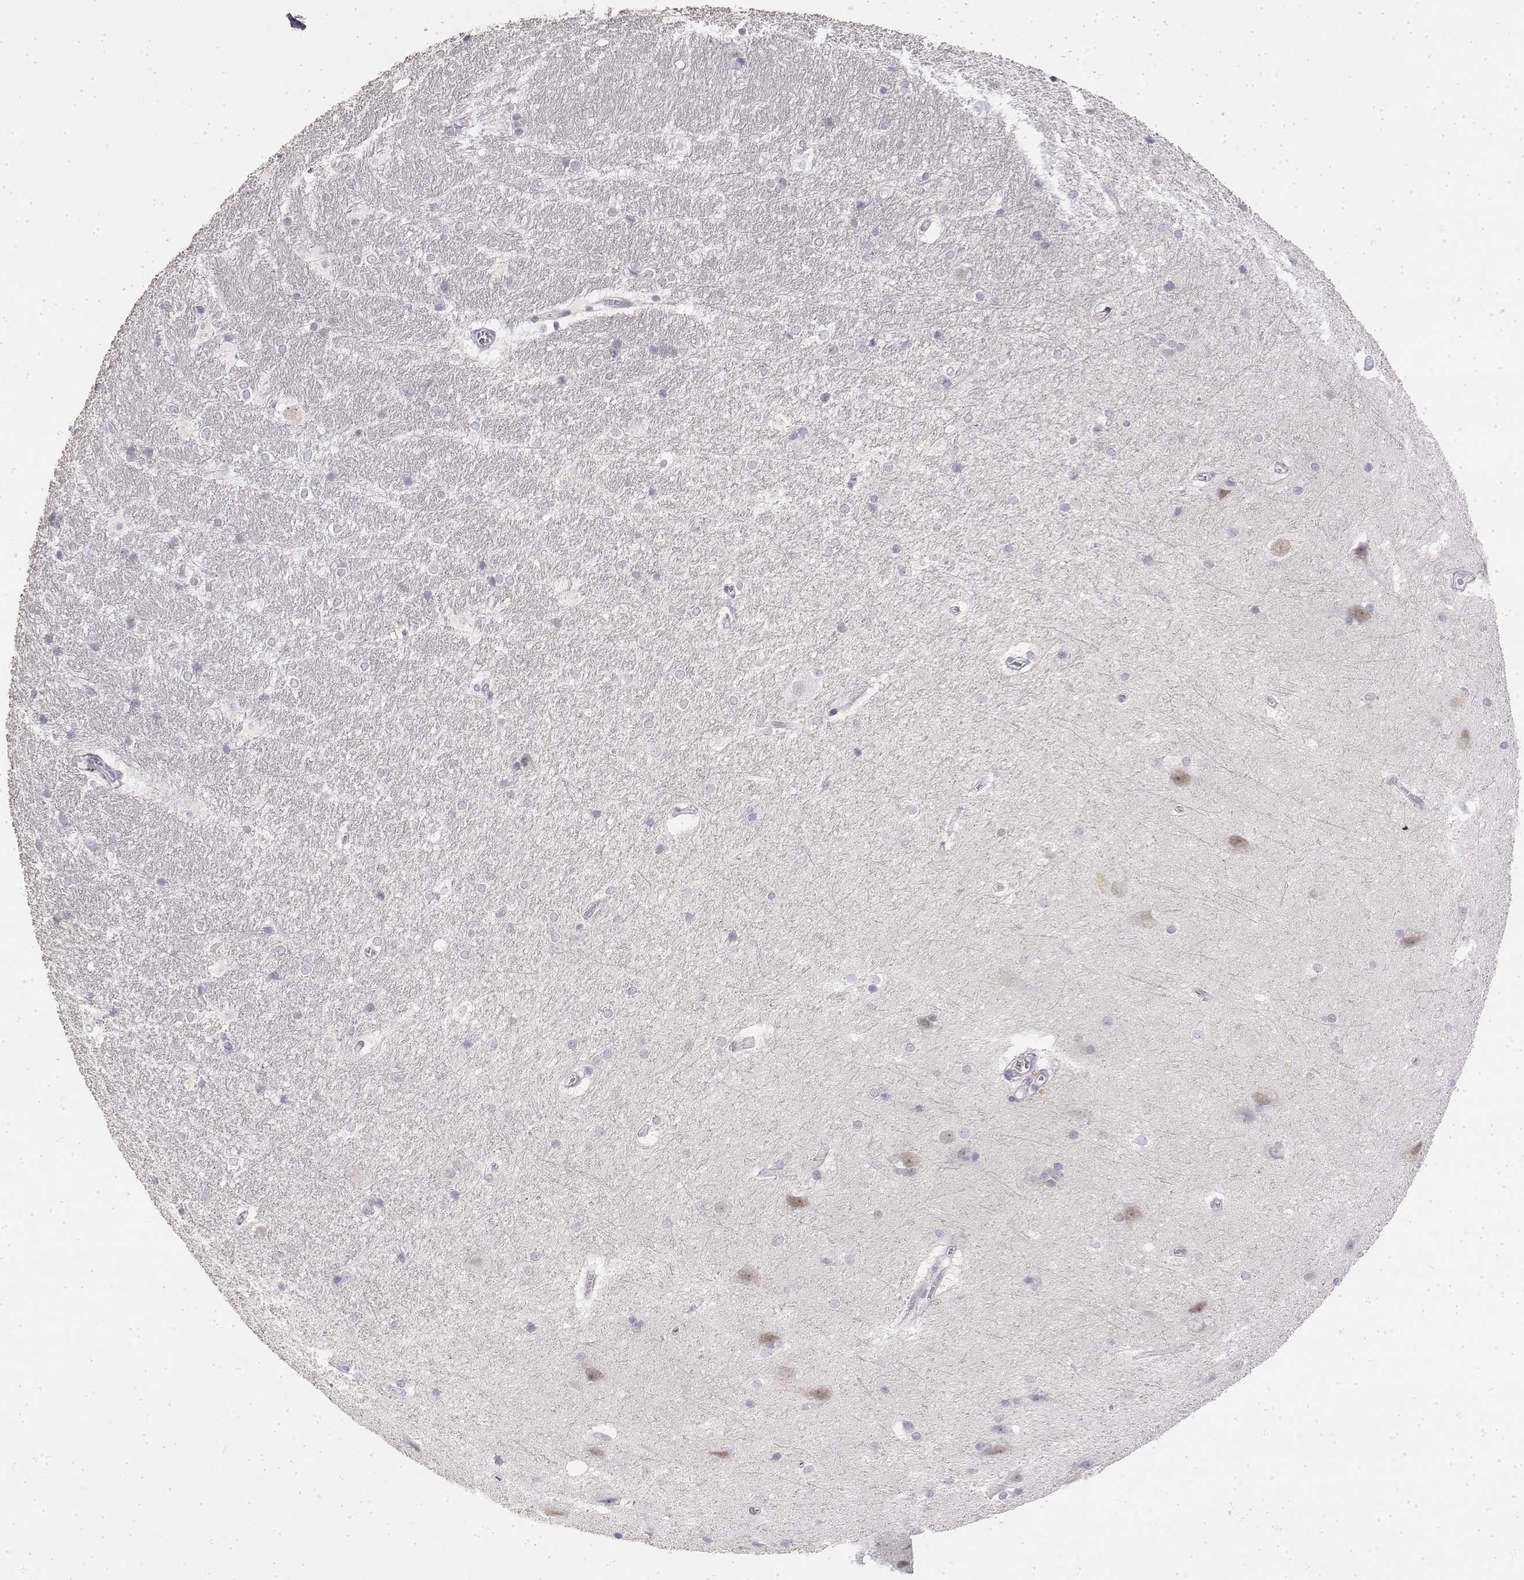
{"staining": {"intensity": "negative", "quantity": "none", "location": "none"}, "tissue": "hippocampus", "cell_type": "Glial cells", "image_type": "normal", "snomed": [{"axis": "morphology", "description": "Normal tissue, NOS"}, {"axis": "topography", "description": "Cerebral cortex"}, {"axis": "topography", "description": "Hippocampus"}], "caption": "This histopathology image is of normal hippocampus stained with IHC to label a protein in brown with the nuclei are counter-stained blue. There is no staining in glial cells. (DAB (3,3'-diaminobenzidine) immunohistochemistry visualized using brightfield microscopy, high magnification).", "gene": "KRT84", "patient": {"sex": "female", "age": 19}}